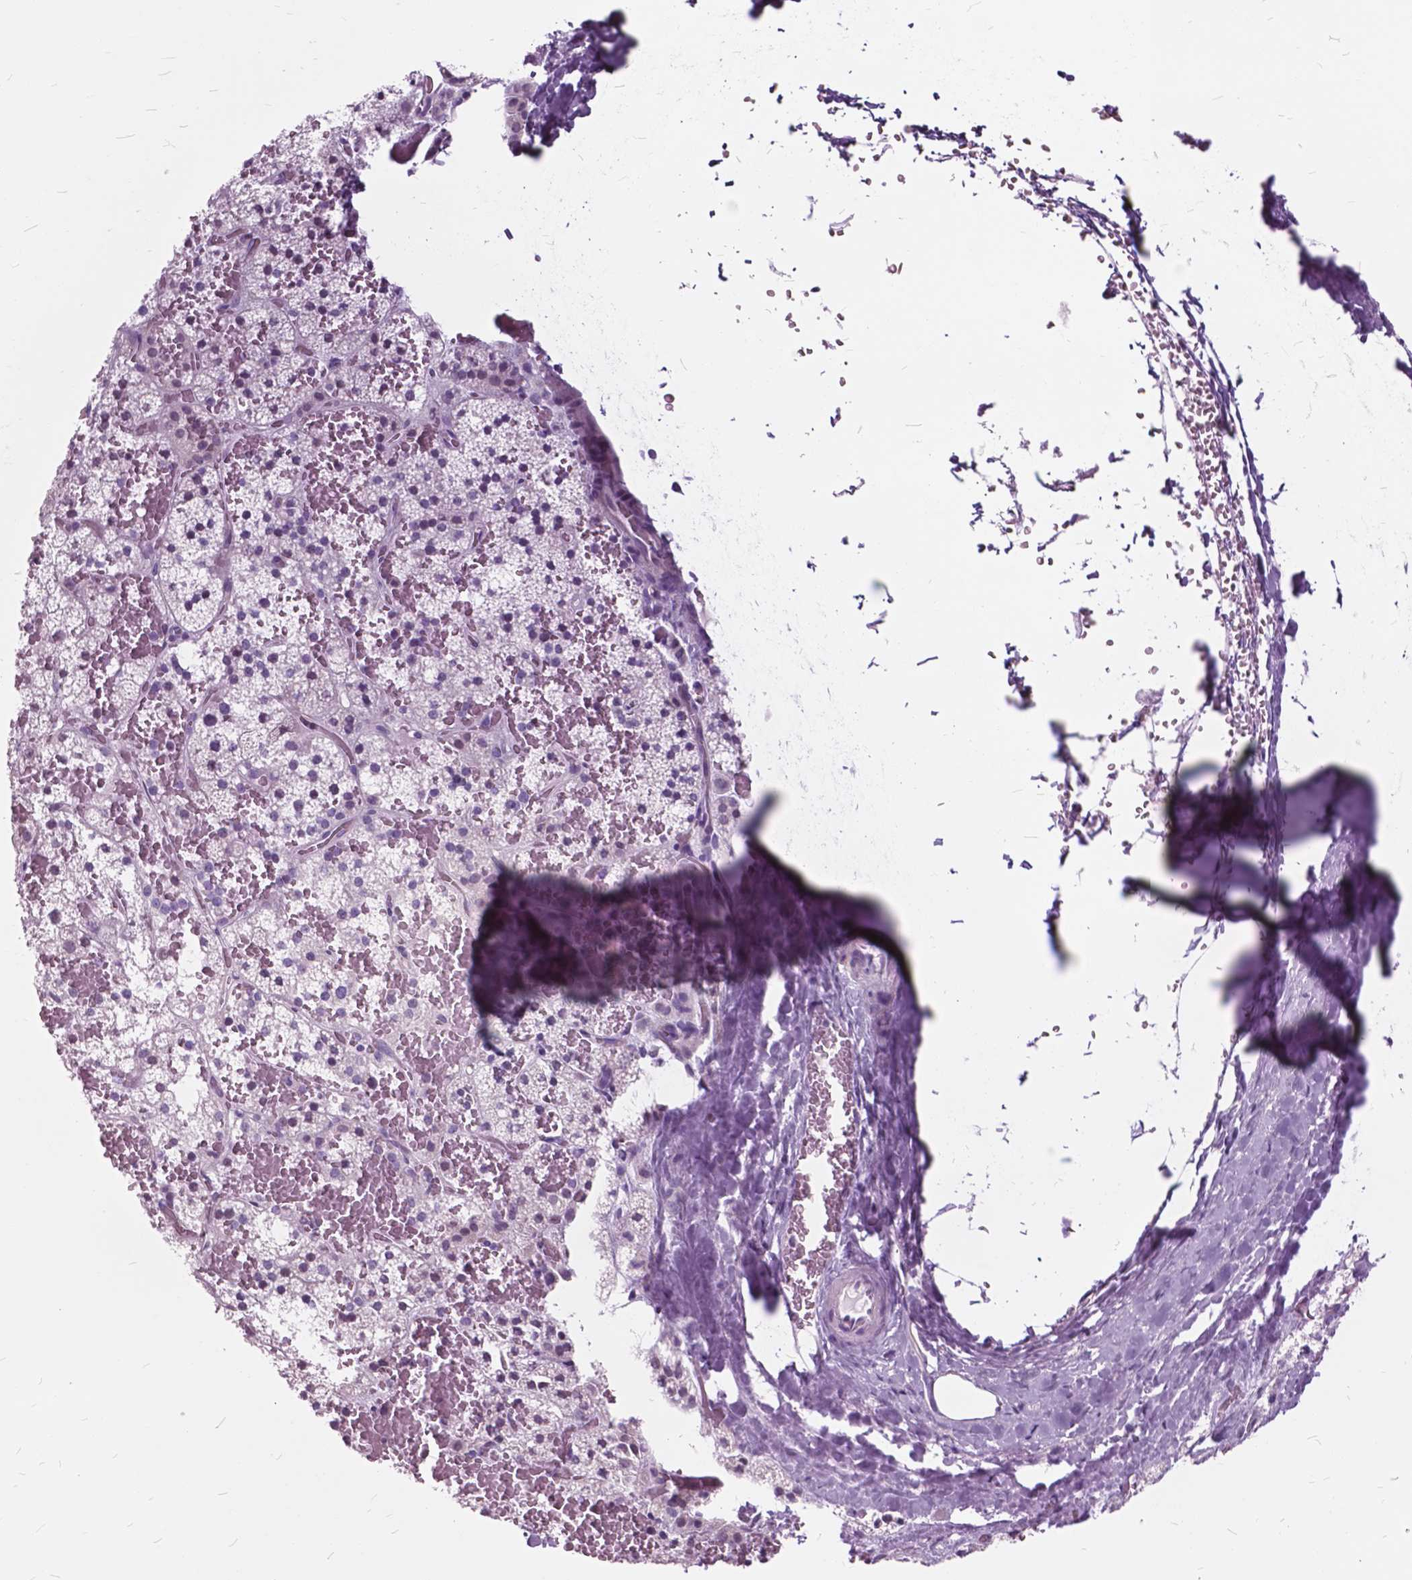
{"staining": {"intensity": "negative", "quantity": "none", "location": "none"}, "tissue": "adrenal gland", "cell_type": "Glandular cells", "image_type": "normal", "snomed": [{"axis": "morphology", "description": "Normal tissue, NOS"}, {"axis": "topography", "description": "Adrenal gland"}], "caption": "The histopathology image demonstrates no significant staining in glandular cells of adrenal gland. Nuclei are stained in blue.", "gene": "SP140", "patient": {"sex": "male", "age": 53}}